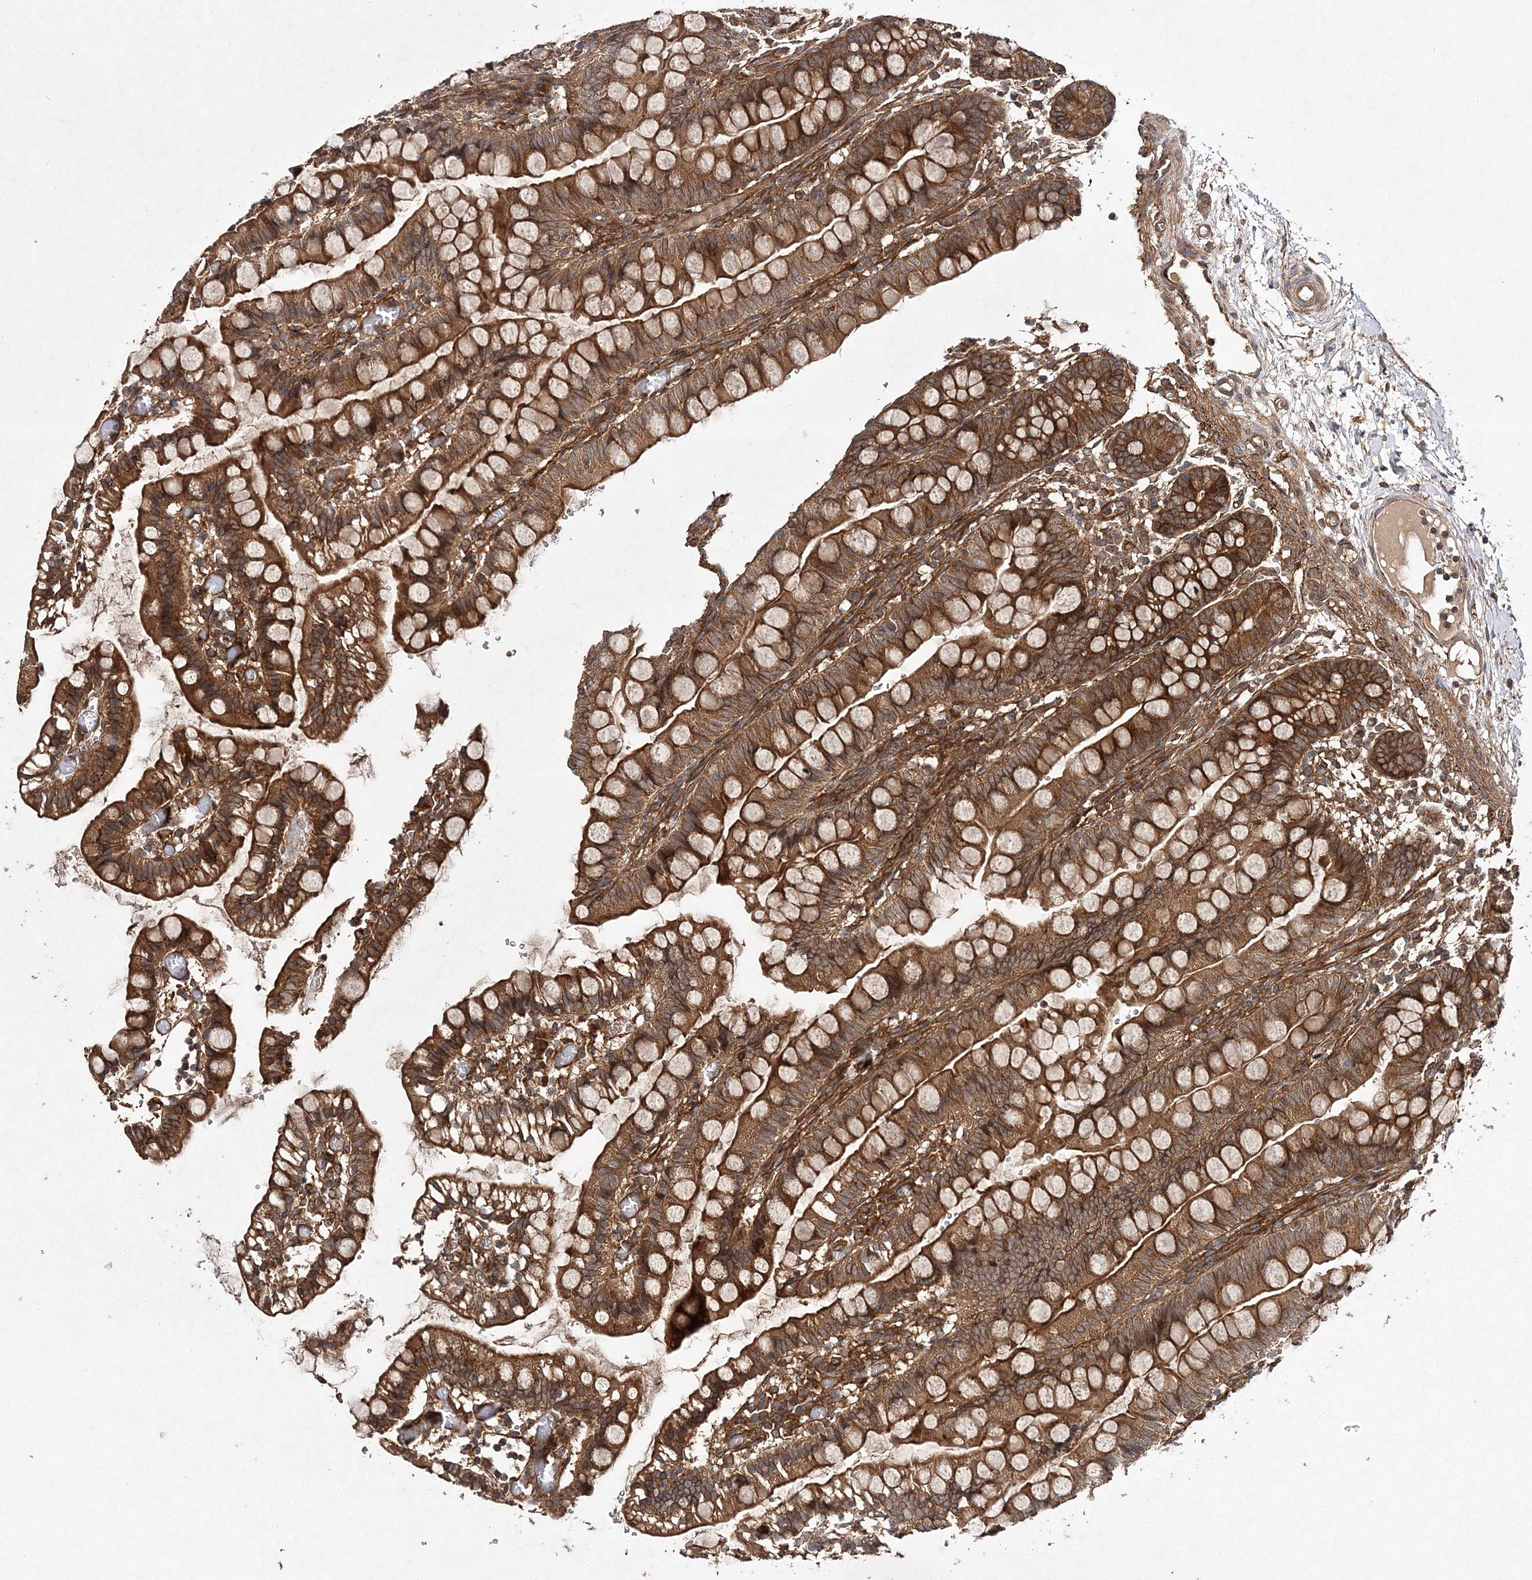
{"staining": {"intensity": "strong", "quantity": ">75%", "location": "cytoplasmic/membranous"}, "tissue": "small intestine", "cell_type": "Glandular cells", "image_type": "normal", "snomed": [{"axis": "morphology", "description": "Normal tissue, NOS"}, {"axis": "morphology", "description": "Developmental malformation"}, {"axis": "topography", "description": "Small intestine"}], "caption": "There is high levels of strong cytoplasmic/membranous expression in glandular cells of benign small intestine, as demonstrated by immunohistochemical staining (brown color).", "gene": "TMEM9B", "patient": {"sex": "male"}}